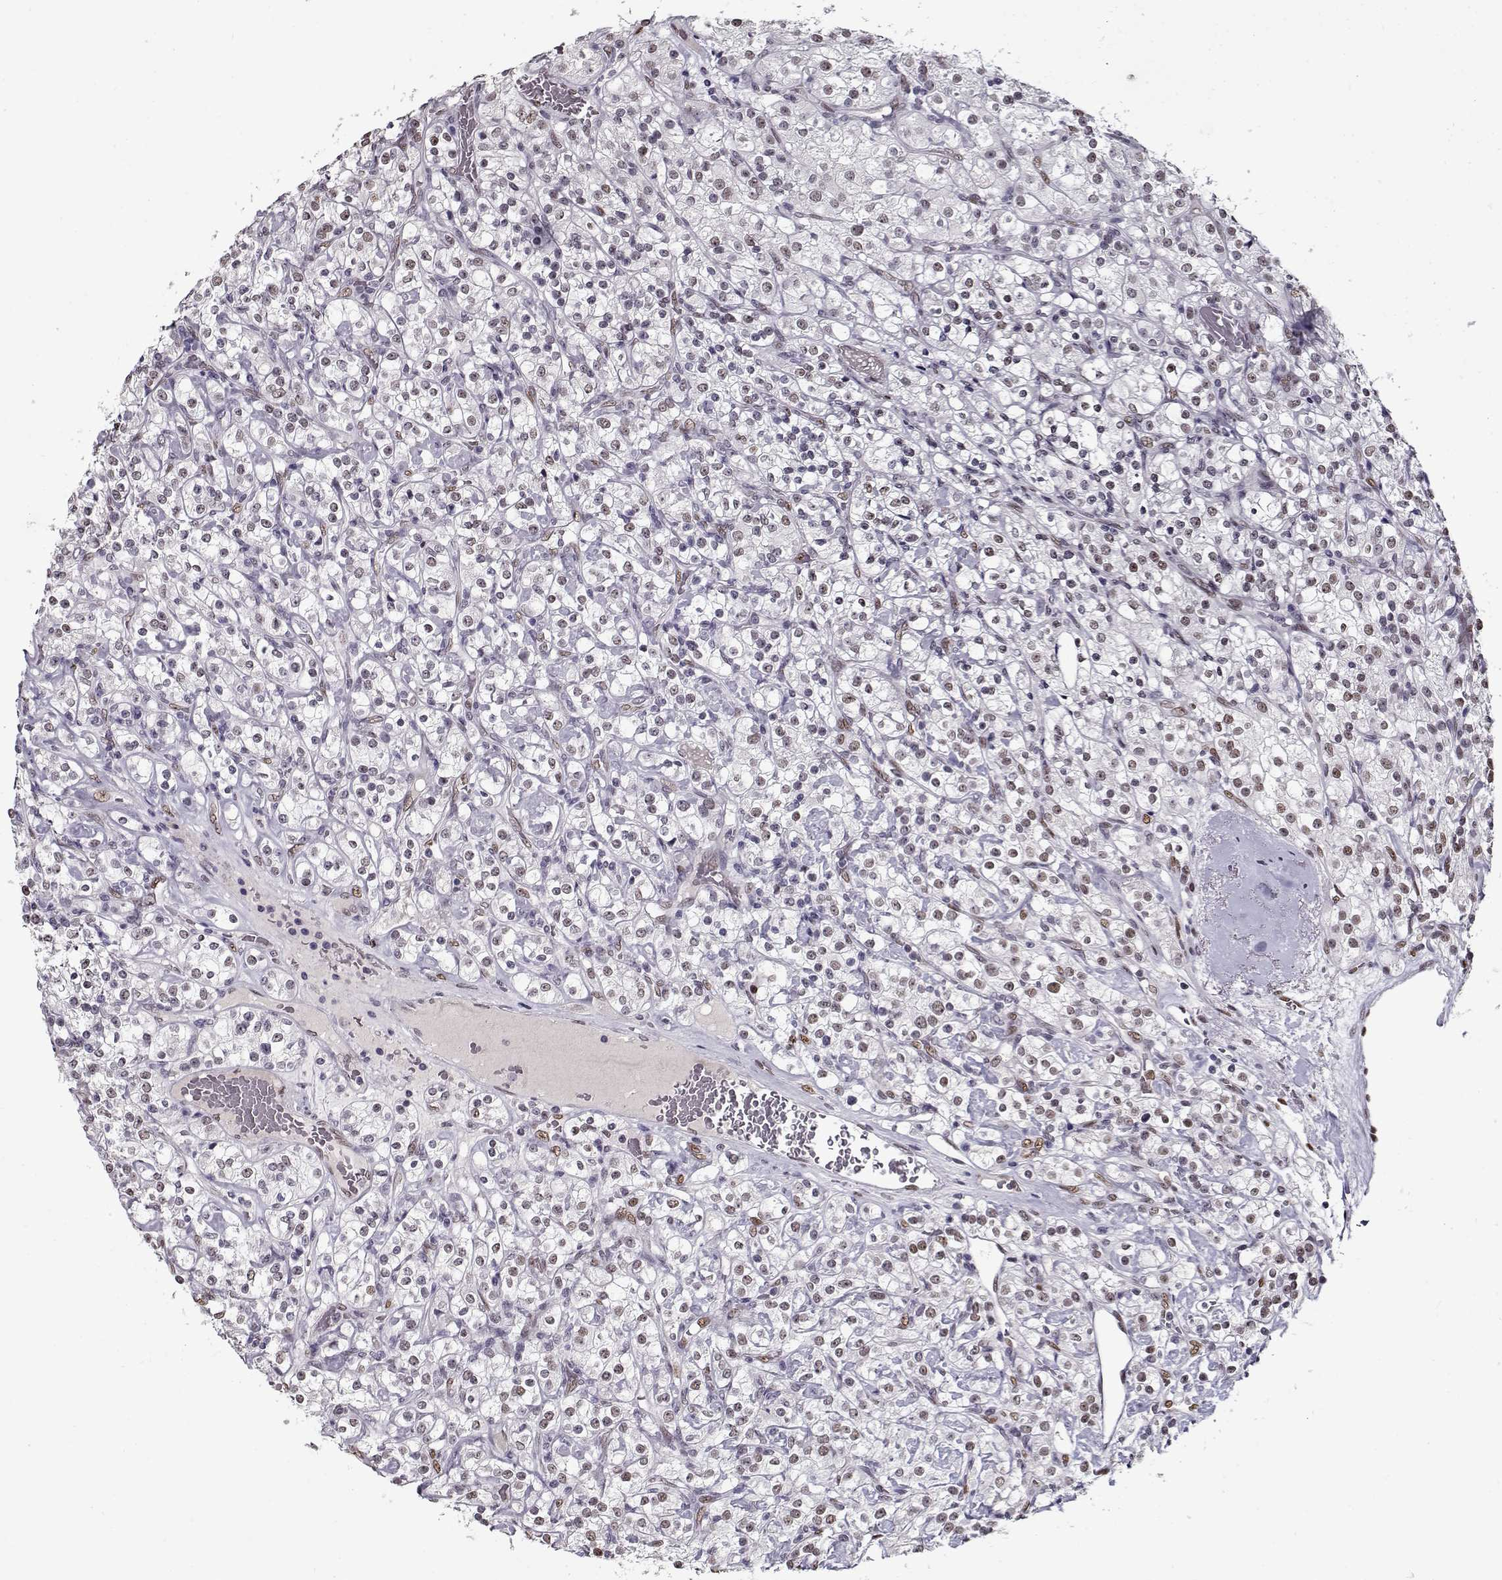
{"staining": {"intensity": "weak", "quantity": "25%-75%", "location": "nuclear"}, "tissue": "renal cancer", "cell_type": "Tumor cells", "image_type": "cancer", "snomed": [{"axis": "morphology", "description": "Adenocarcinoma, NOS"}, {"axis": "topography", "description": "Kidney"}], "caption": "Immunohistochemical staining of adenocarcinoma (renal) exhibits weak nuclear protein positivity in approximately 25%-75% of tumor cells. Nuclei are stained in blue.", "gene": "PRMT8", "patient": {"sex": "male", "age": 77}}